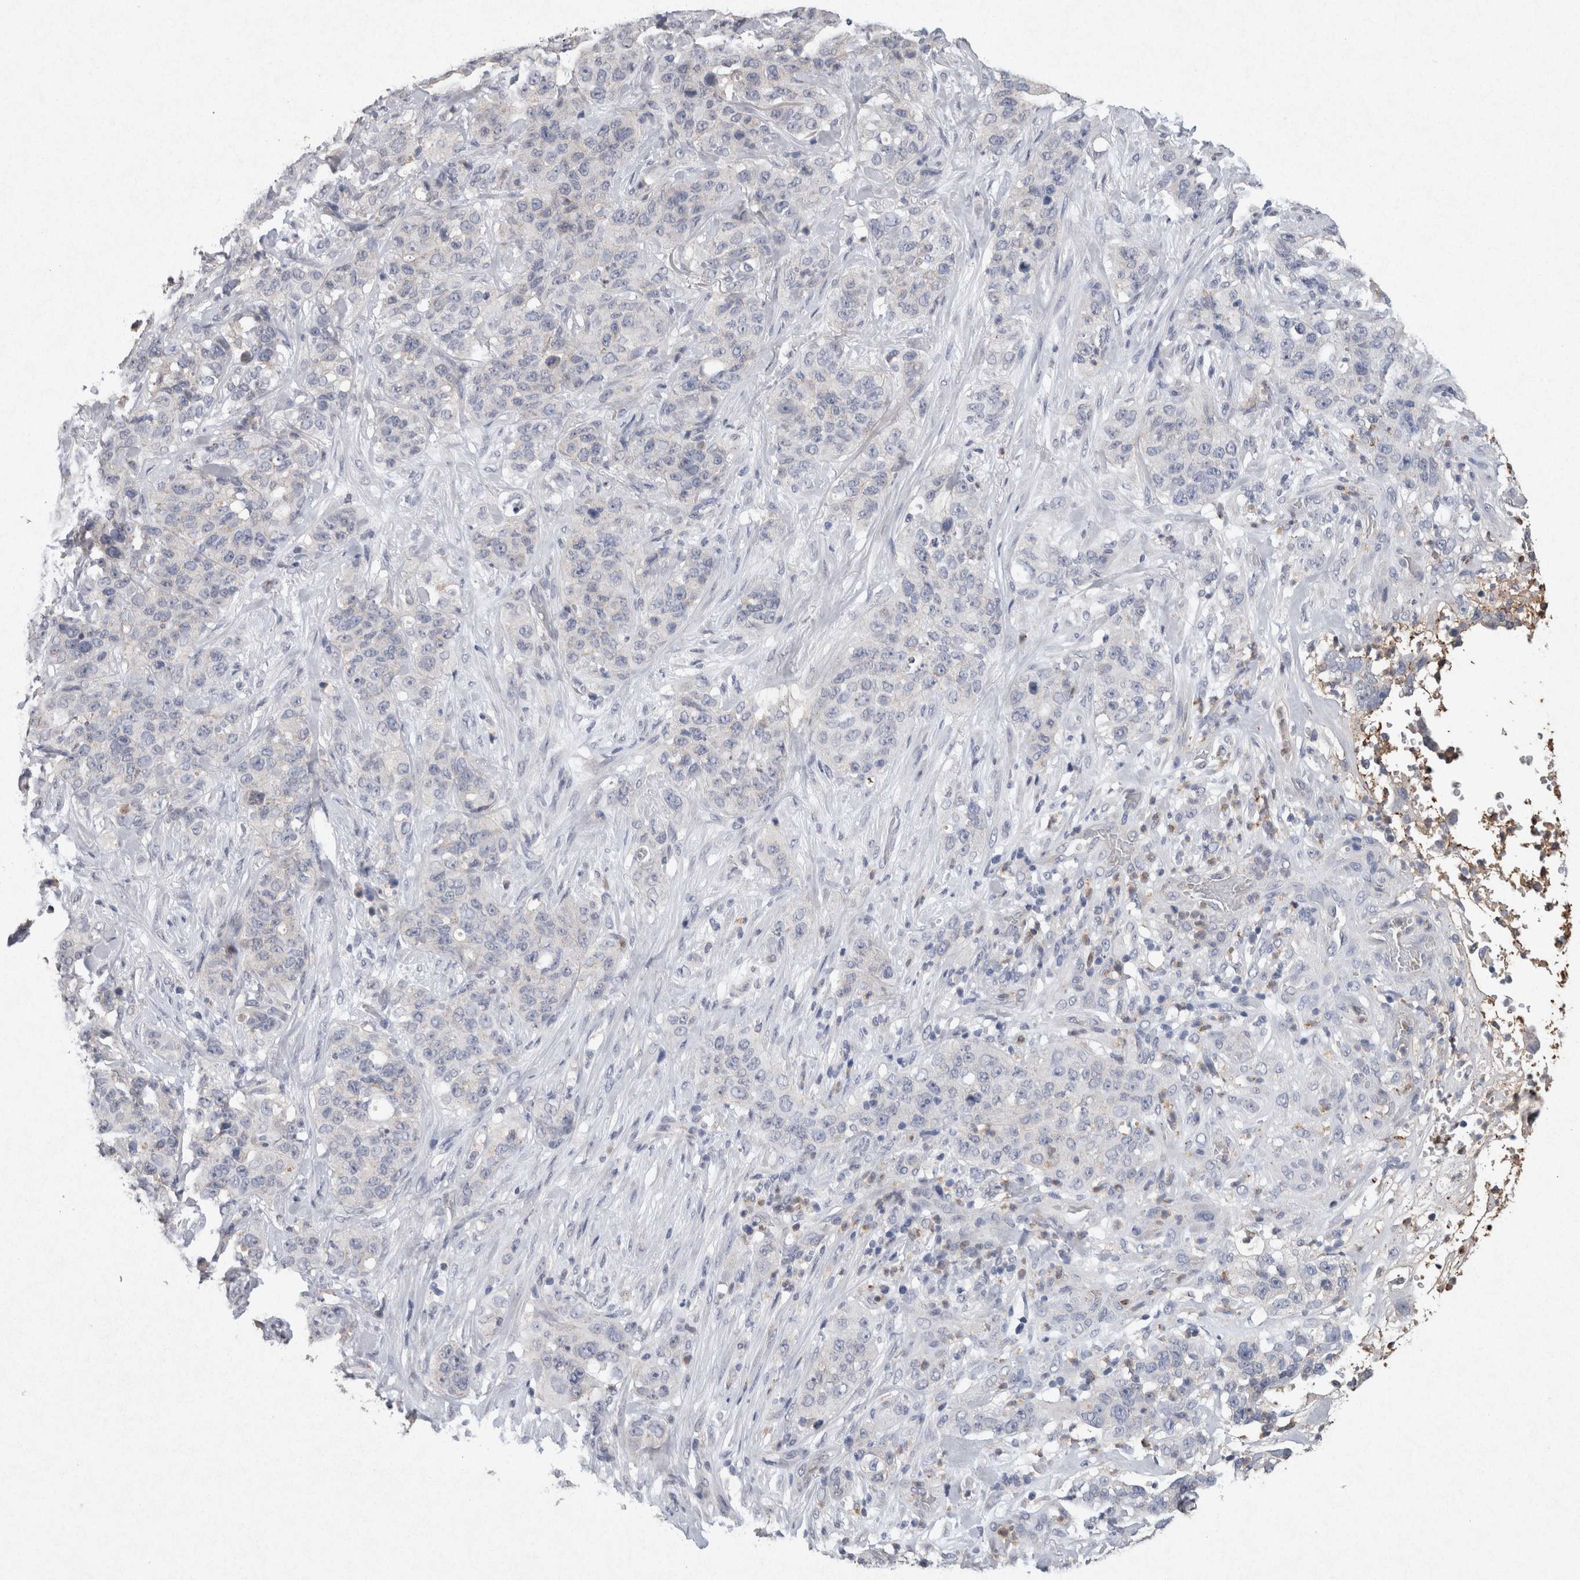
{"staining": {"intensity": "negative", "quantity": "none", "location": "none"}, "tissue": "stomach cancer", "cell_type": "Tumor cells", "image_type": "cancer", "snomed": [{"axis": "morphology", "description": "Adenocarcinoma, NOS"}, {"axis": "topography", "description": "Stomach"}], "caption": "The micrograph exhibits no significant expression in tumor cells of stomach cancer (adenocarcinoma).", "gene": "FABP7", "patient": {"sex": "male", "age": 48}}